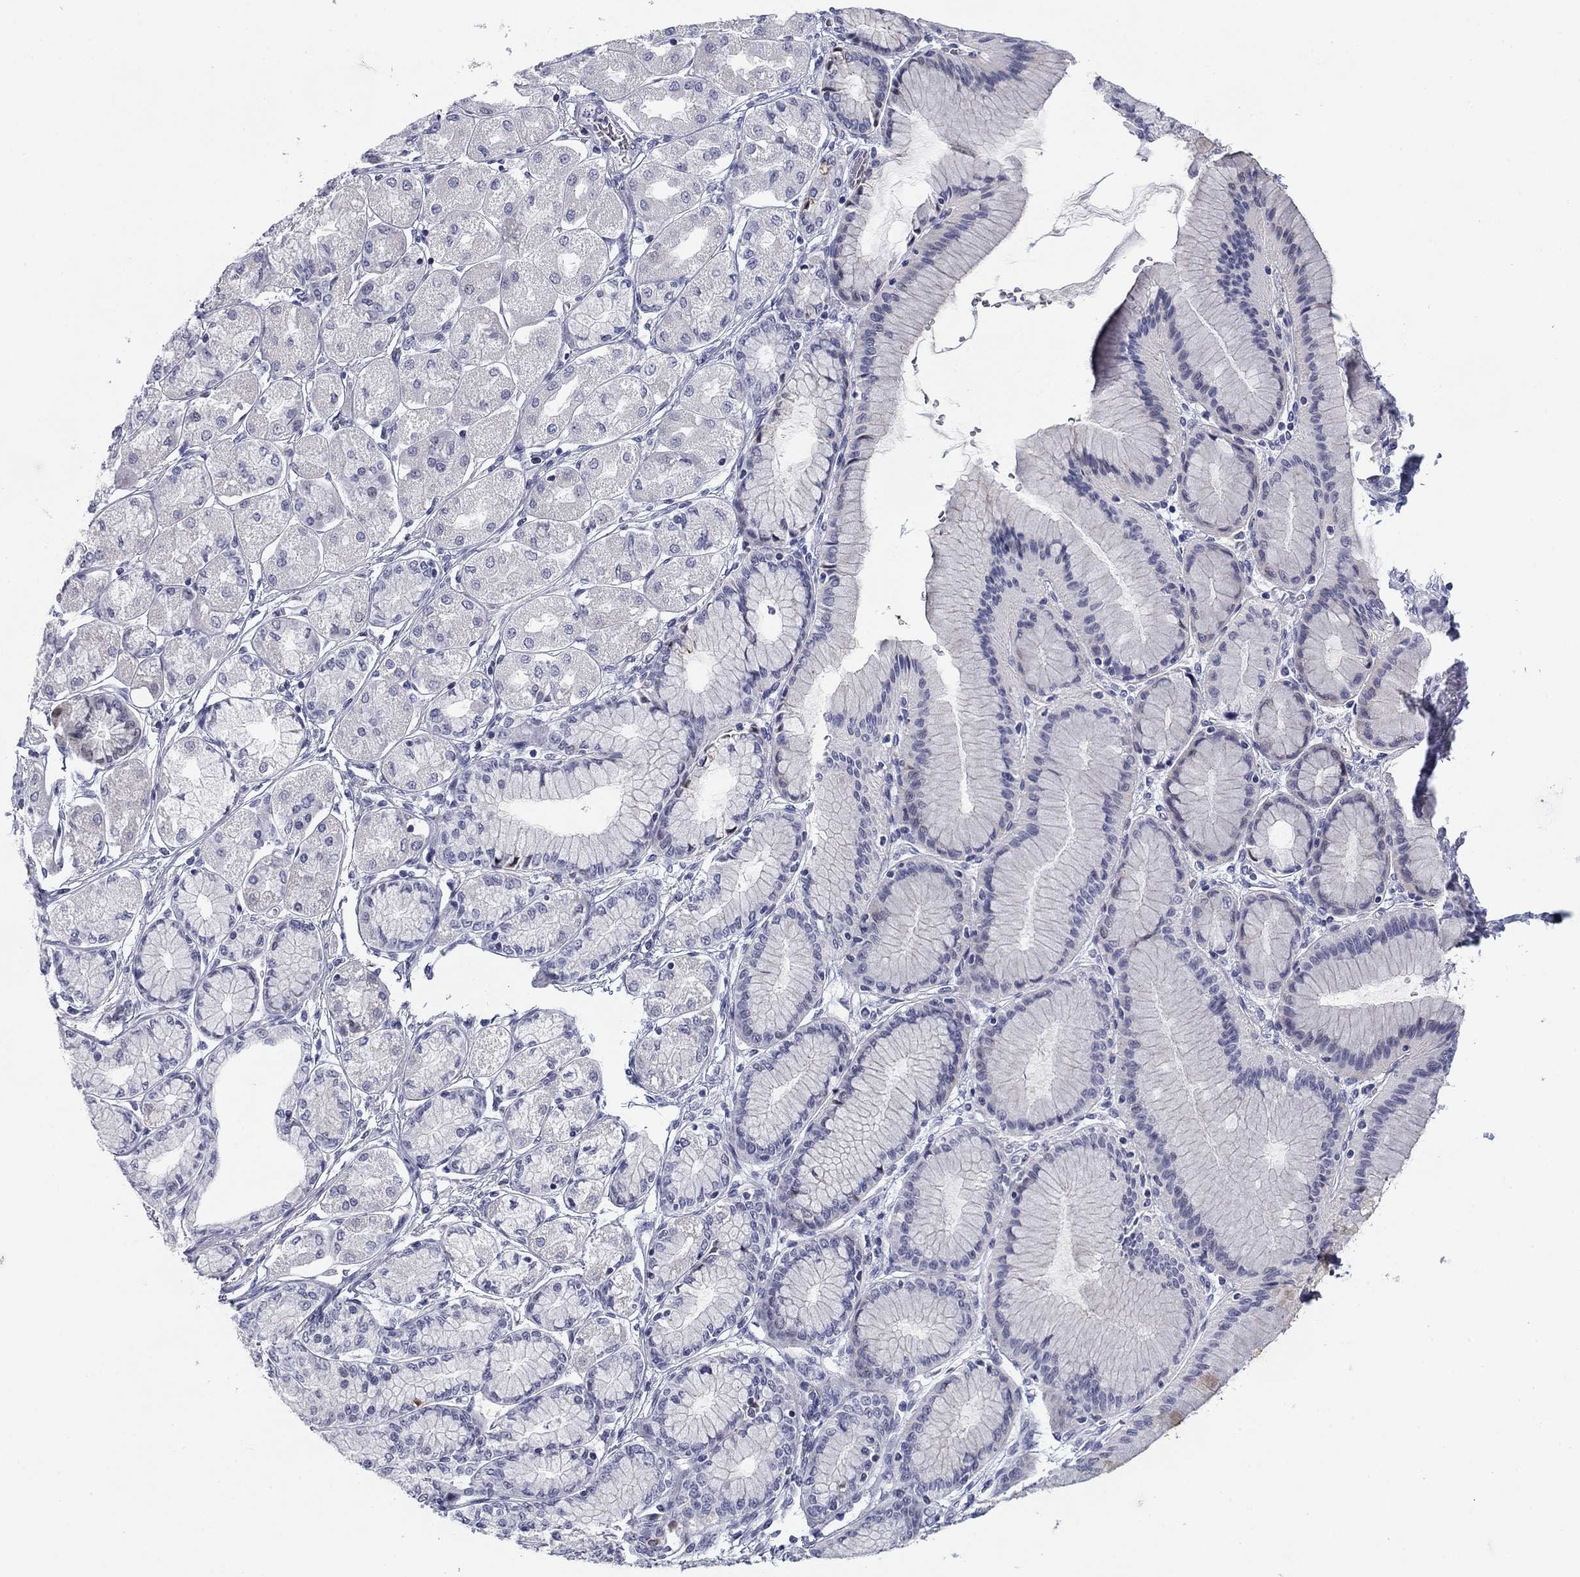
{"staining": {"intensity": "negative", "quantity": "none", "location": "none"}, "tissue": "stomach cancer", "cell_type": "Tumor cells", "image_type": "cancer", "snomed": [{"axis": "morphology", "description": "Normal tissue, NOS"}, {"axis": "morphology", "description": "Adenocarcinoma, NOS"}, {"axis": "morphology", "description": "Adenocarcinoma, High grade"}, {"axis": "topography", "description": "Stomach, upper"}, {"axis": "topography", "description": "Stomach"}], "caption": "An immunohistochemistry image of stomach cancer is shown. There is no staining in tumor cells of stomach cancer.", "gene": "PRPH", "patient": {"sex": "female", "age": 65}}